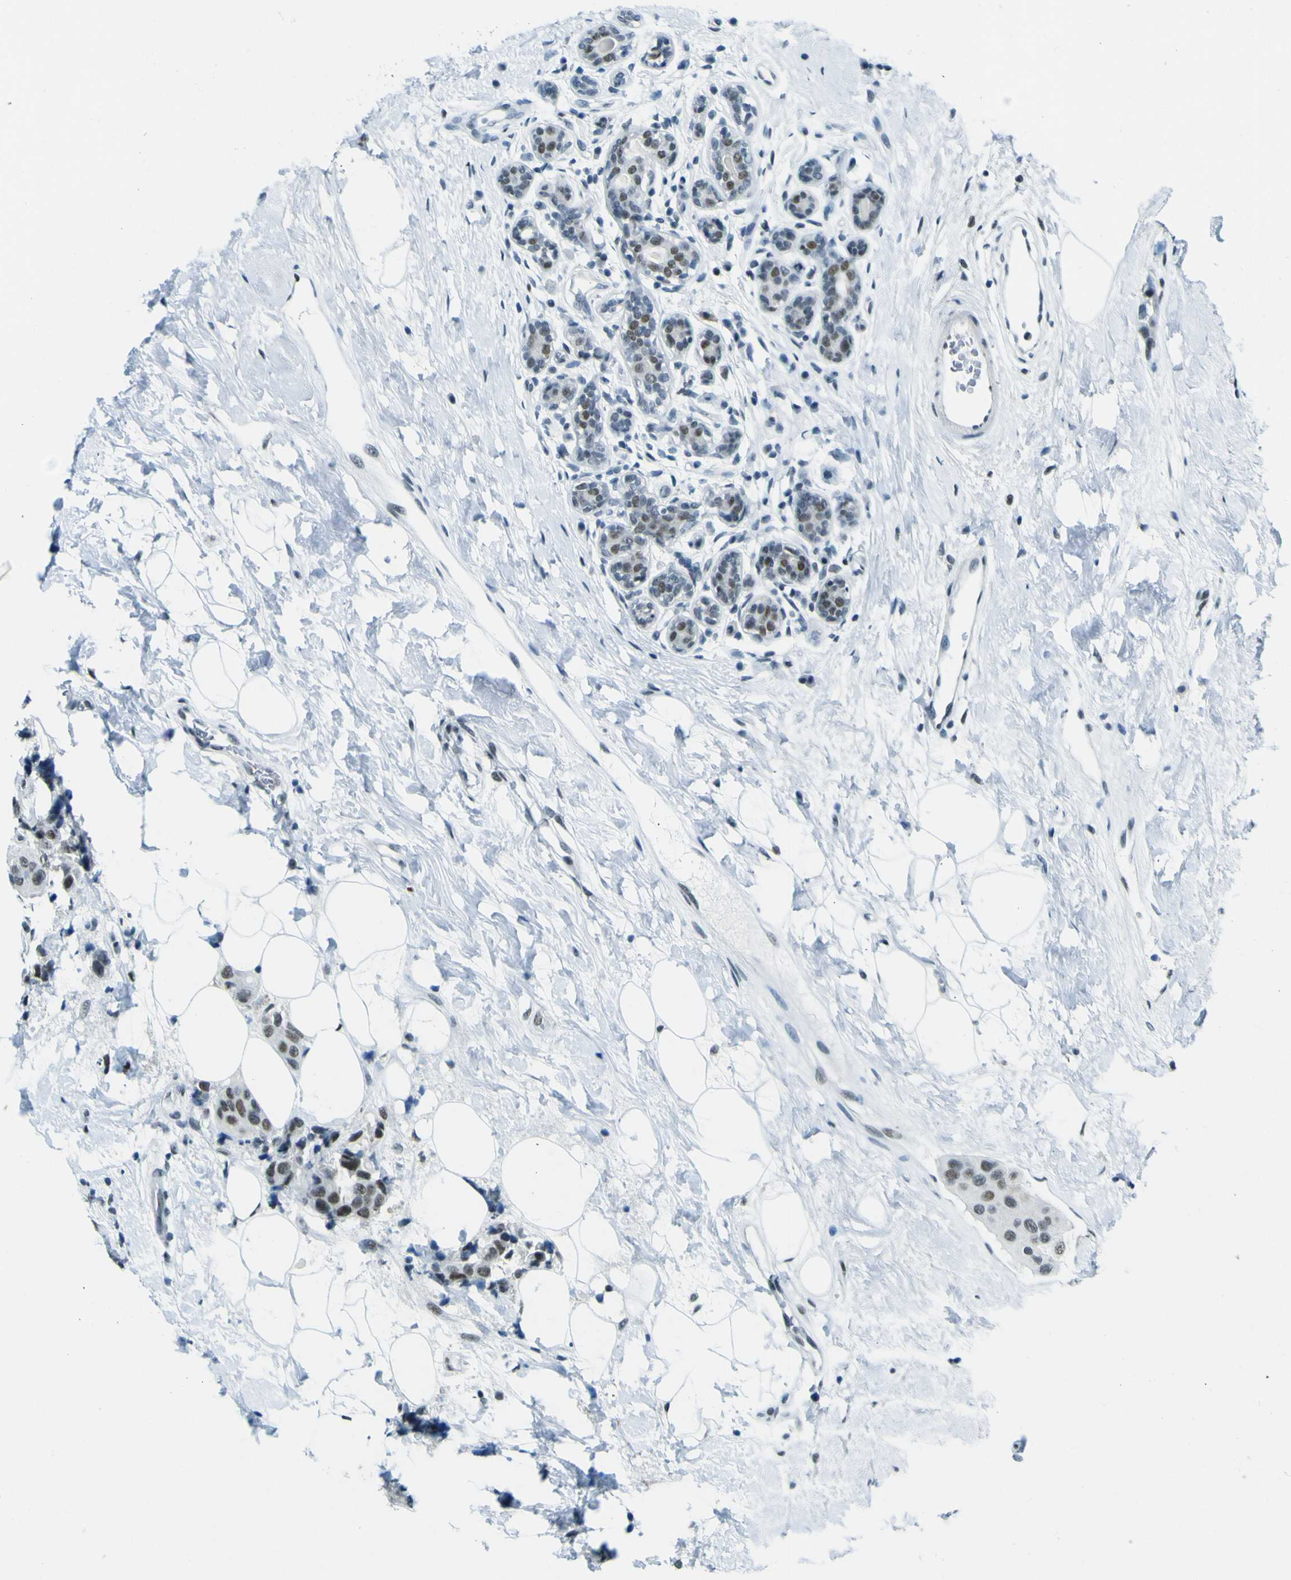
{"staining": {"intensity": "weak", "quantity": "<25%", "location": "nuclear"}, "tissue": "breast cancer", "cell_type": "Tumor cells", "image_type": "cancer", "snomed": [{"axis": "morphology", "description": "Normal tissue, NOS"}, {"axis": "morphology", "description": "Duct carcinoma"}, {"axis": "topography", "description": "Breast"}], "caption": "High power microscopy image of an immunohistochemistry micrograph of breast cancer (infiltrating ductal carcinoma), revealing no significant staining in tumor cells.", "gene": "CEBPG", "patient": {"sex": "female", "age": 39}}